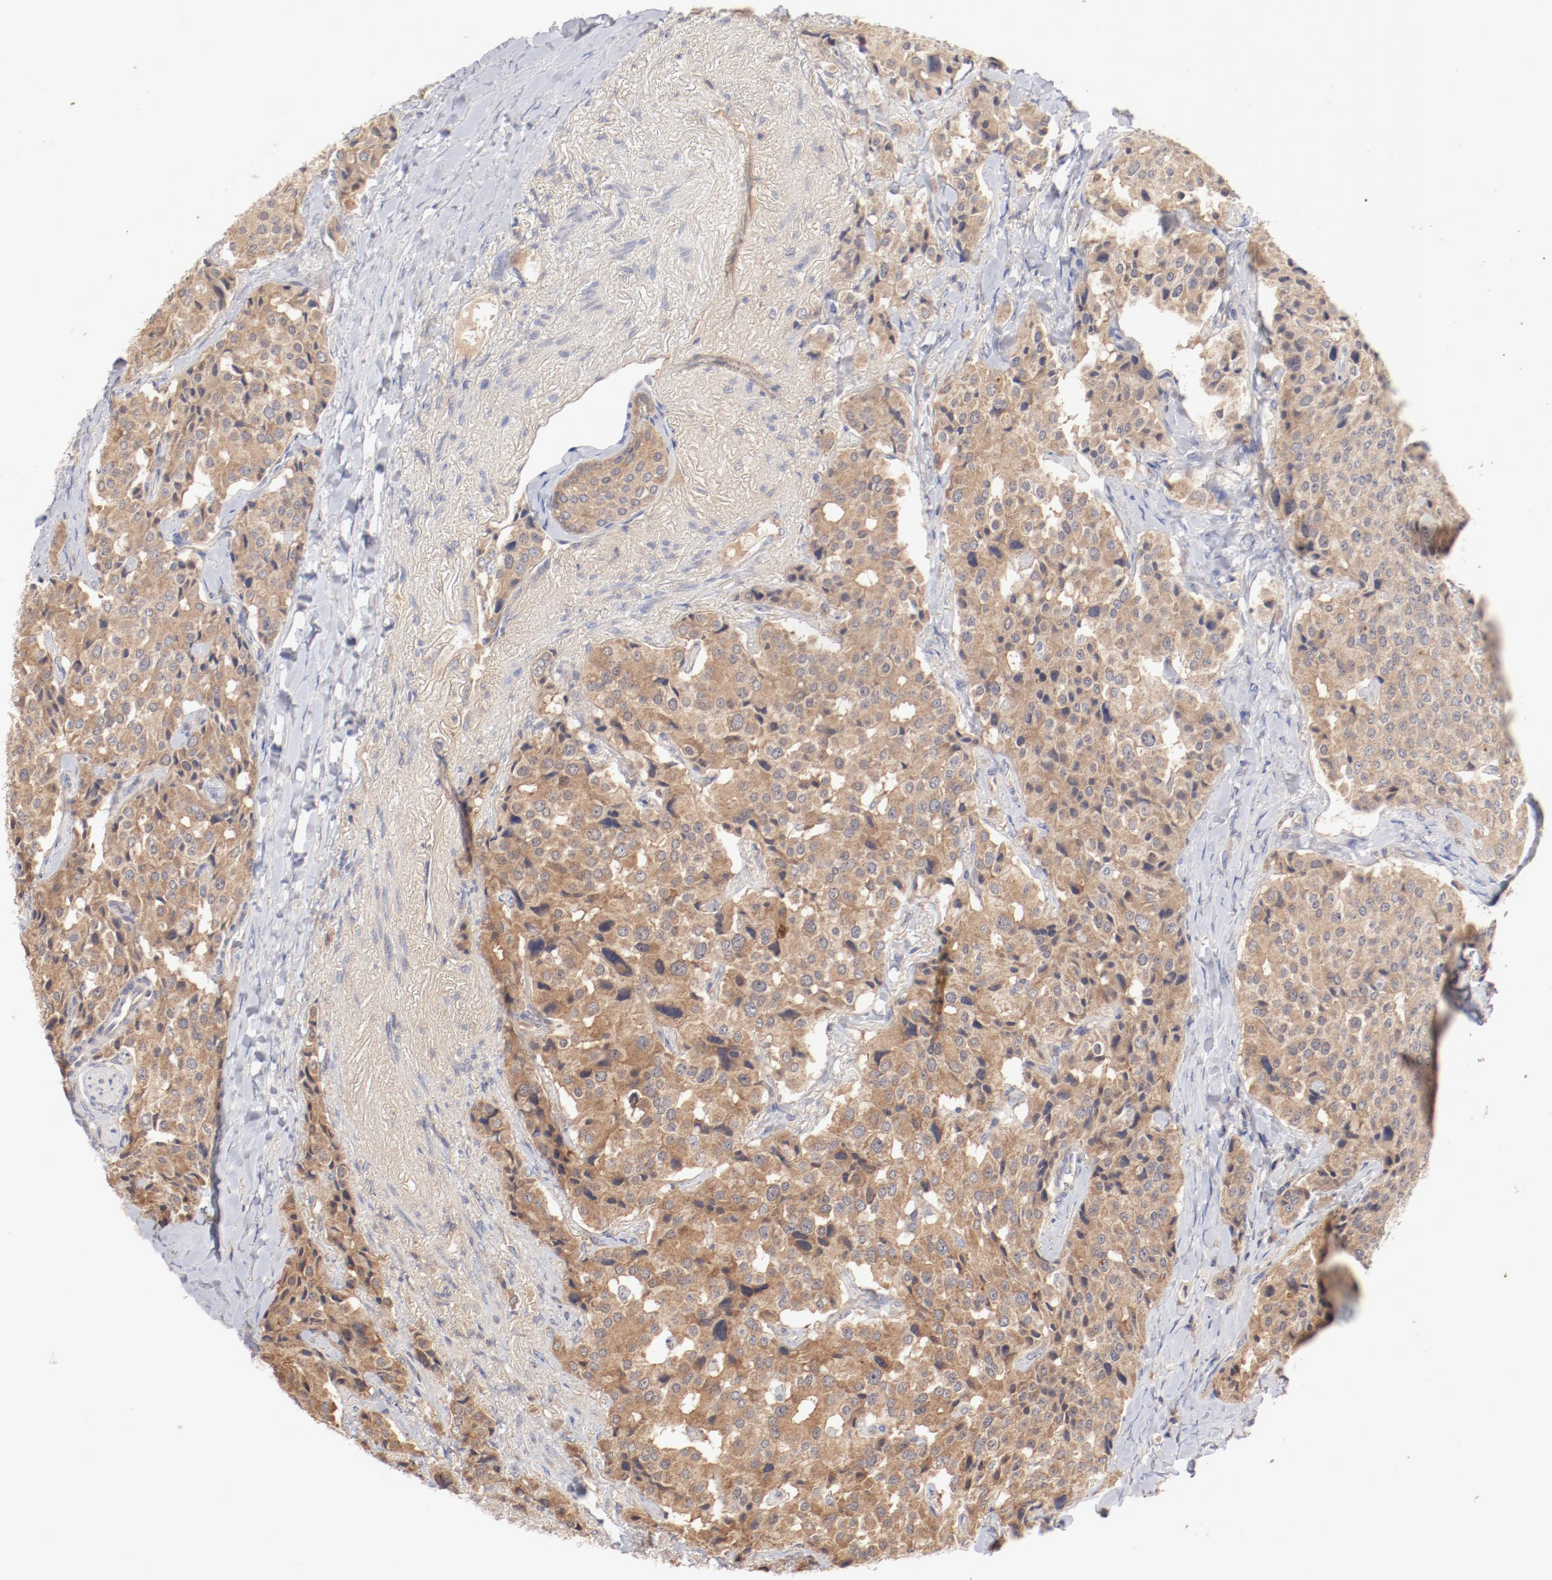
{"staining": {"intensity": "moderate", "quantity": ">75%", "location": "cytoplasmic/membranous"}, "tissue": "carcinoid", "cell_type": "Tumor cells", "image_type": "cancer", "snomed": [{"axis": "morphology", "description": "Carcinoid, malignant, NOS"}, {"axis": "topography", "description": "Colon"}], "caption": "Immunohistochemistry (DAB (3,3'-diaminobenzidine)) staining of human malignant carcinoid reveals moderate cytoplasmic/membranous protein staining in about >75% of tumor cells.", "gene": "SETD3", "patient": {"sex": "female", "age": 61}}